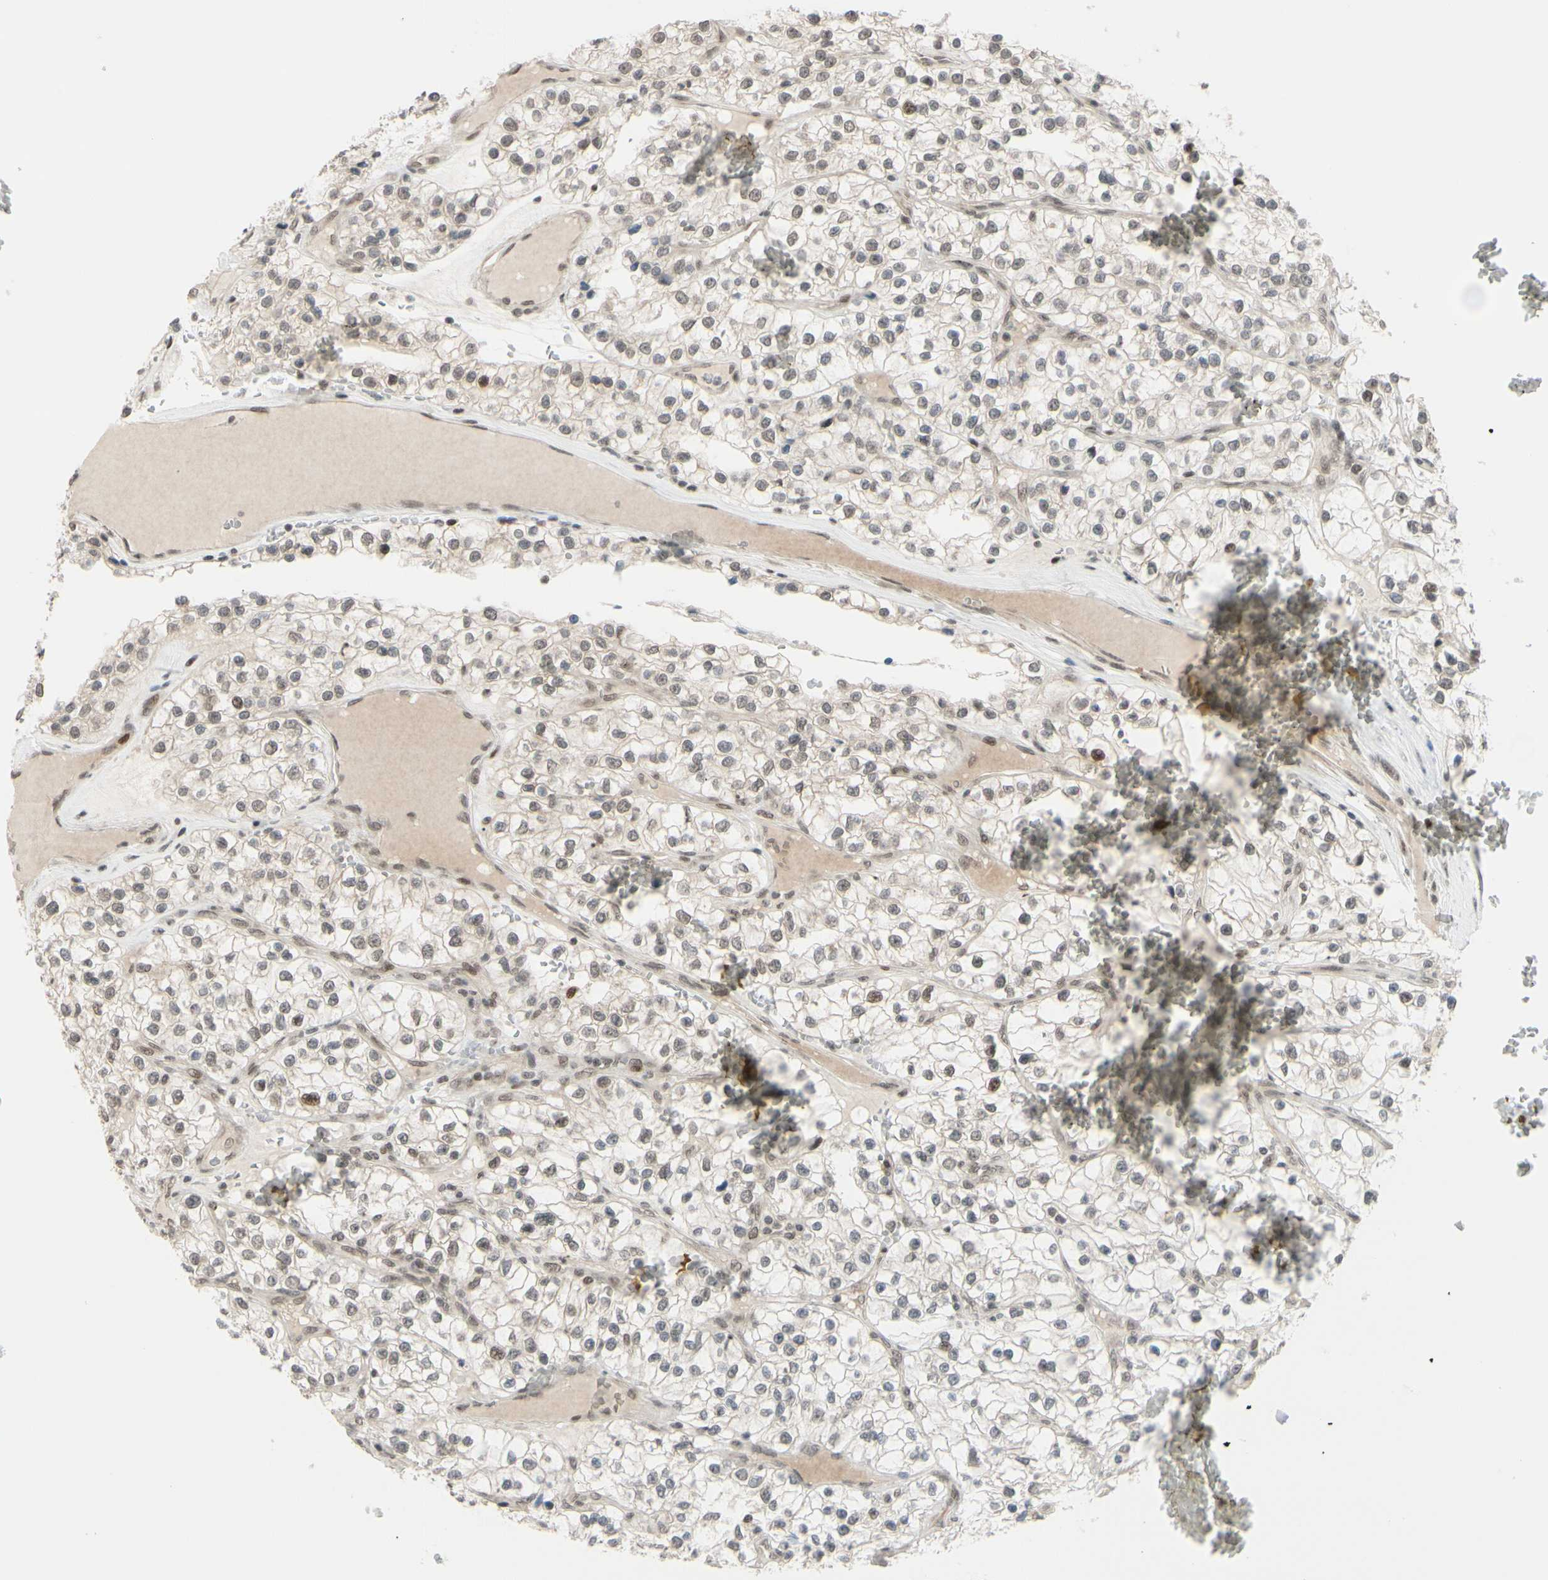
{"staining": {"intensity": "weak", "quantity": ">75%", "location": "cytoplasmic/membranous"}, "tissue": "renal cancer", "cell_type": "Tumor cells", "image_type": "cancer", "snomed": [{"axis": "morphology", "description": "Adenocarcinoma, NOS"}, {"axis": "topography", "description": "Kidney"}], "caption": "An image of renal adenocarcinoma stained for a protein displays weak cytoplasmic/membranous brown staining in tumor cells.", "gene": "BRMS1", "patient": {"sex": "female", "age": 57}}